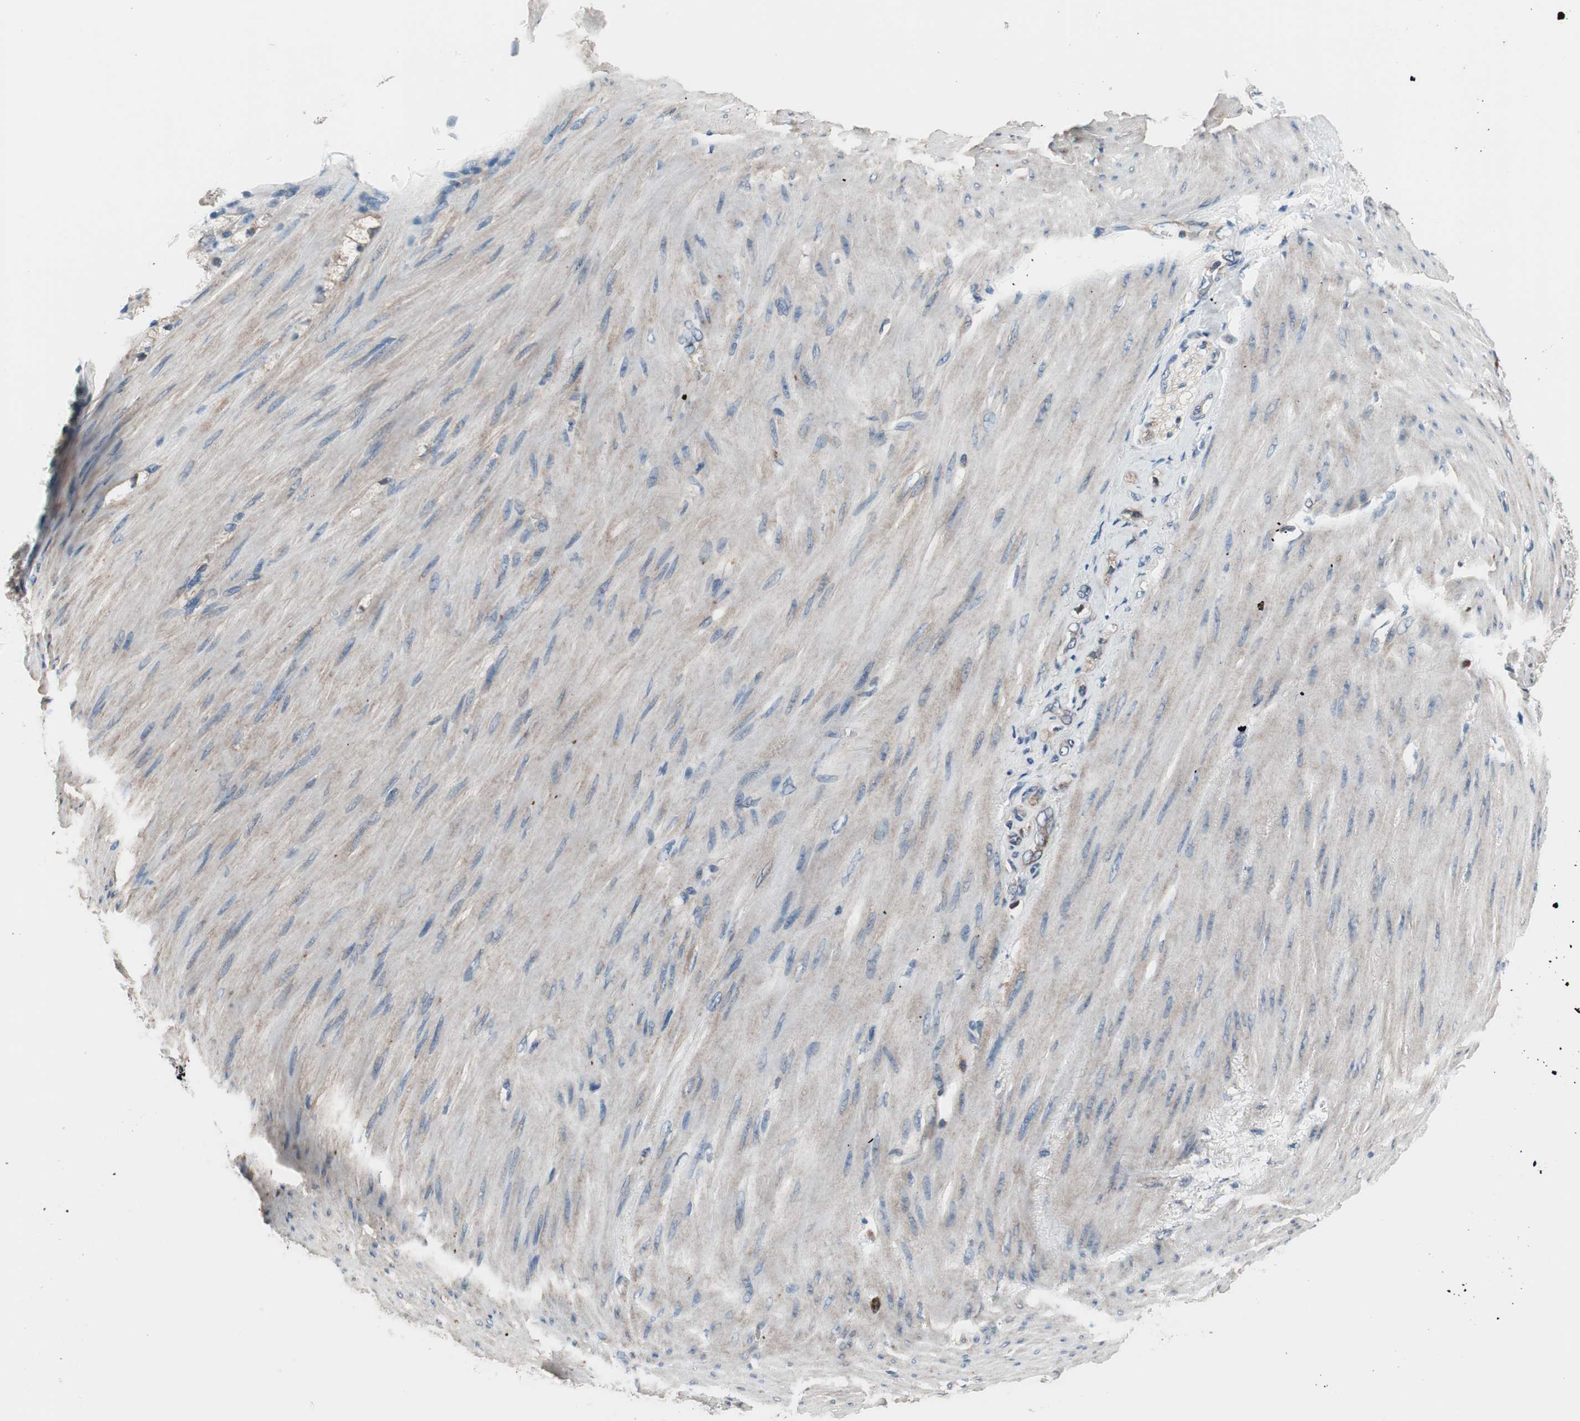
{"staining": {"intensity": "weak", "quantity": "25%-75%", "location": "cytoplasmic/membranous"}, "tissue": "stomach cancer", "cell_type": "Tumor cells", "image_type": "cancer", "snomed": [{"axis": "morphology", "description": "Adenocarcinoma, NOS"}, {"axis": "topography", "description": "Stomach"}], "caption": "Protein positivity by immunohistochemistry (IHC) reveals weak cytoplasmic/membranous expression in about 25%-75% of tumor cells in stomach cancer. Ihc stains the protein in brown and the nuclei are stained blue.", "gene": "PRDX2", "patient": {"sex": "male", "age": 82}}